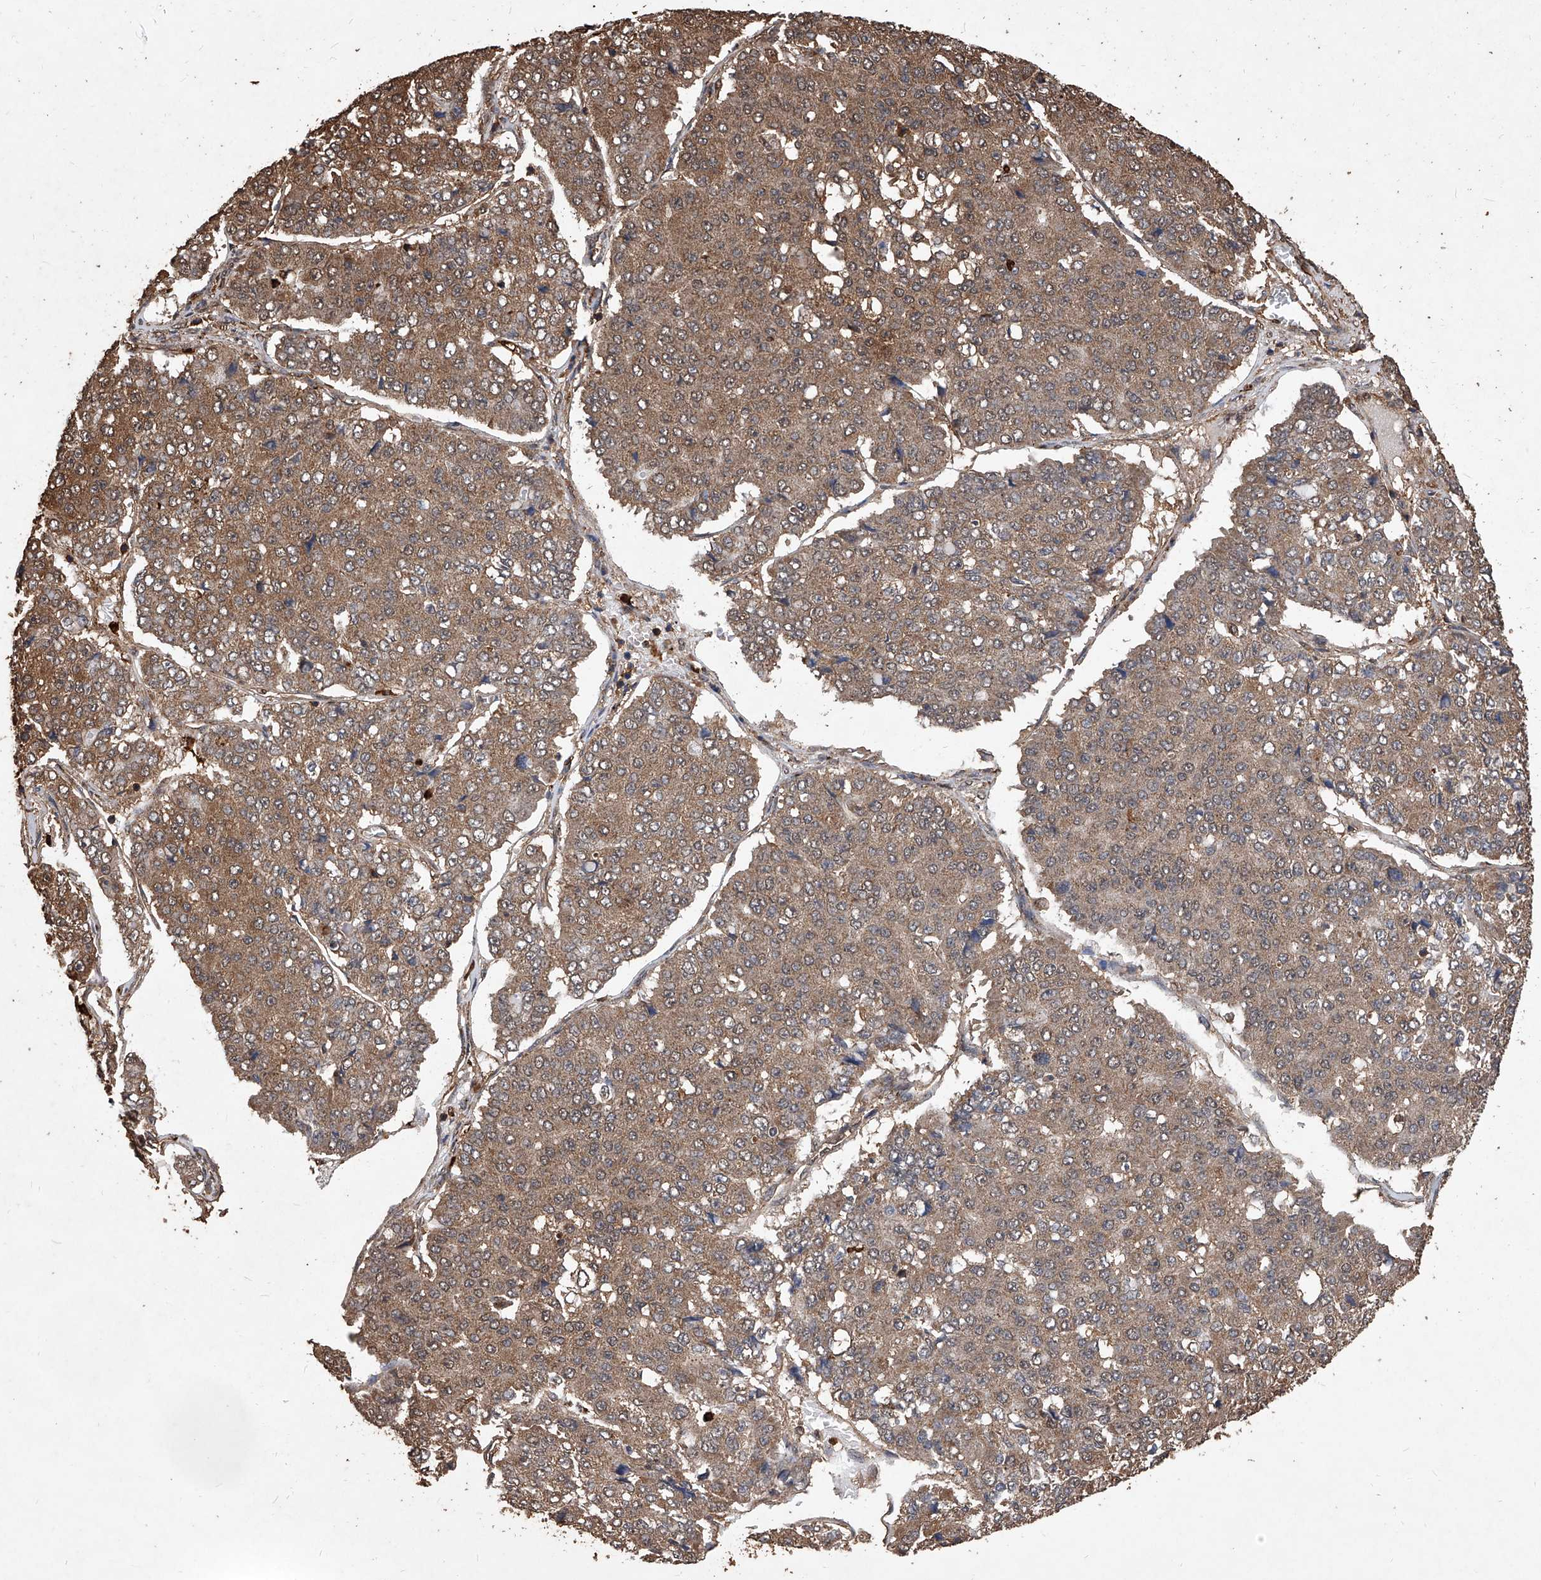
{"staining": {"intensity": "moderate", "quantity": ">75%", "location": "cytoplasmic/membranous"}, "tissue": "pancreatic cancer", "cell_type": "Tumor cells", "image_type": "cancer", "snomed": [{"axis": "morphology", "description": "Adenocarcinoma, NOS"}, {"axis": "topography", "description": "Pancreas"}], "caption": "Pancreatic cancer (adenocarcinoma) stained for a protein demonstrates moderate cytoplasmic/membranous positivity in tumor cells. (Stains: DAB (3,3'-diaminobenzidine) in brown, nuclei in blue, Microscopy: brightfield microscopy at high magnification).", "gene": "UCP2", "patient": {"sex": "male", "age": 50}}